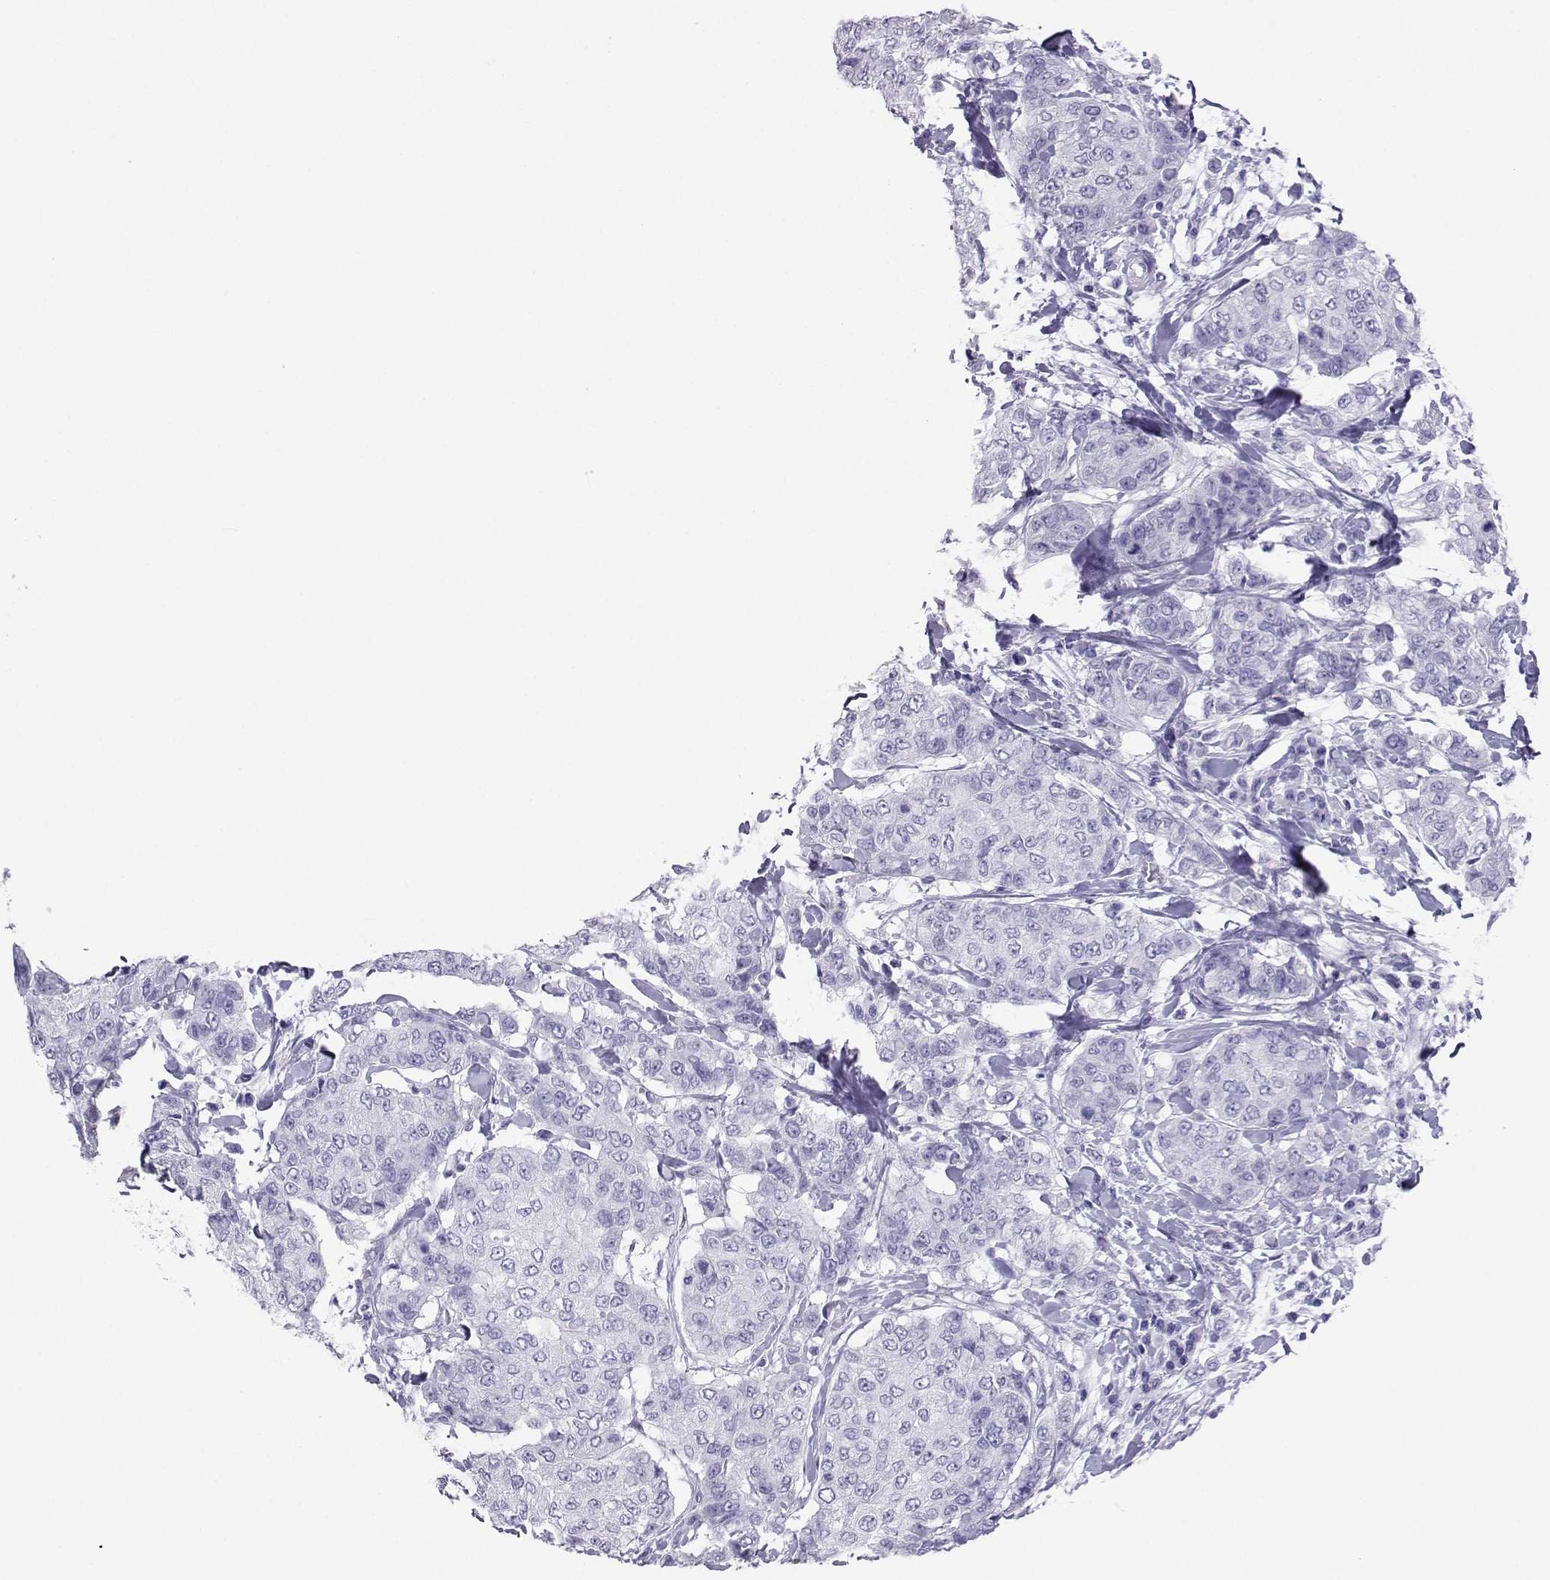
{"staining": {"intensity": "negative", "quantity": "none", "location": "none"}, "tissue": "breast cancer", "cell_type": "Tumor cells", "image_type": "cancer", "snomed": [{"axis": "morphology", "description": "Duct carcinoma"}, {"axis": "topography", "description": "Breast"}], "caption": "An immunohistochemistry (IHC) image of breast cancer (invasive ductal carcinoma) is shown. There is no staining in tumor cells of breast cancer (invasive ductal carcinoma).", "gene": "LORICRIN", "patient": {"sex": "female", "age": 27}}